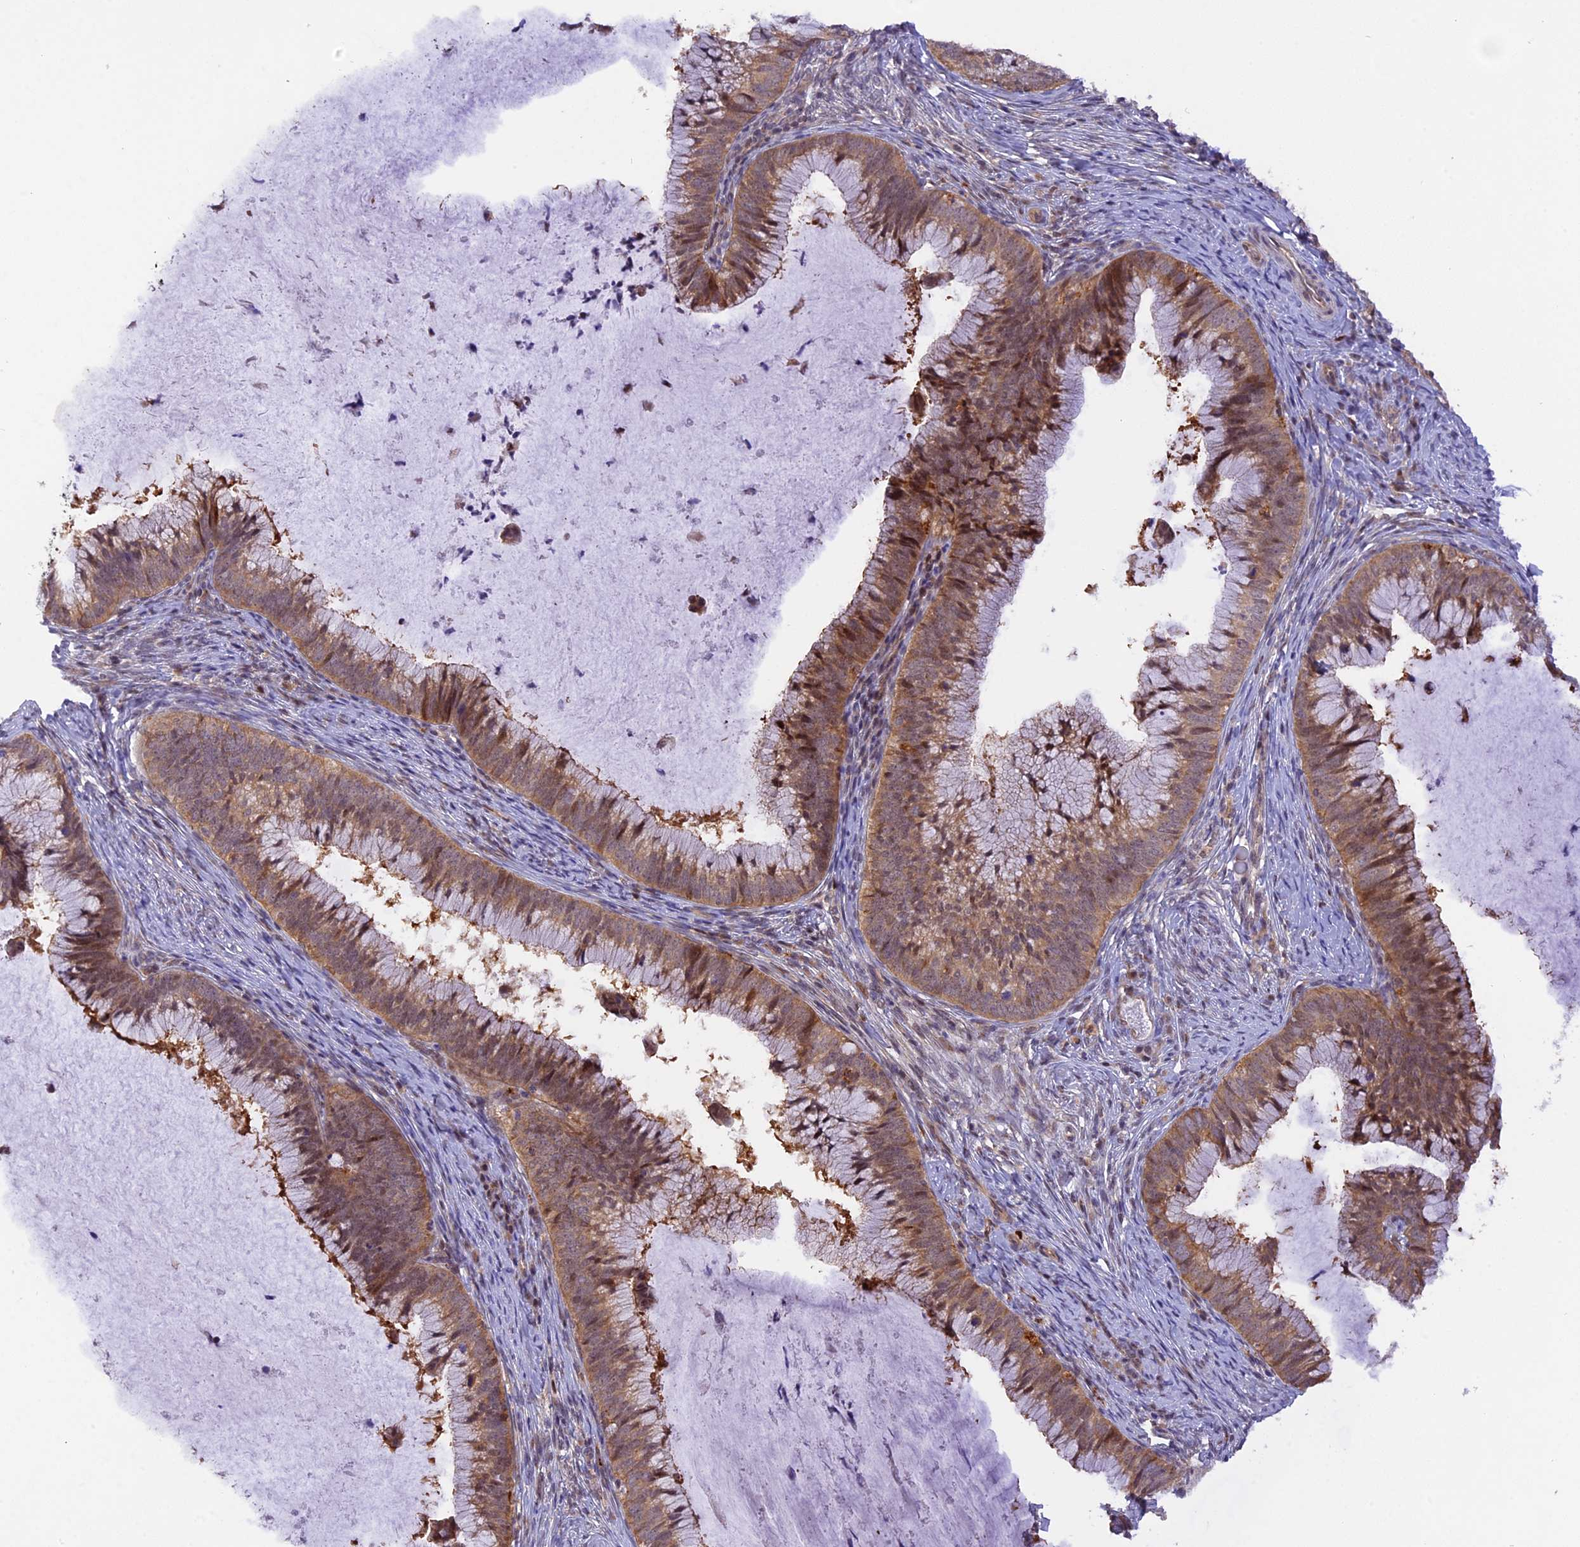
{"staining": {"intensity": "moderate", "quantity": ">75%", "location": "cytoplasmic/membranous,nuclear"}, "tissue": "cervical cancer", "cell_type": "Tumor cells", "image_type": "cancer", "snomed": [{"axis": "morphology", "description": "Adenocarcinoma, NOS"}, {"axis": "topography", "description": "Cervix"}], "caption": "This is an image of immunohistochemistry (IHC) staining of cervical cancer (adenocarcinoma), which shows moderate staining in the cytoplasmic/membranous and nuclear of tumor cells.", "gene": "SAMD4A", "patient": {"sex": "female", "age": 36}}